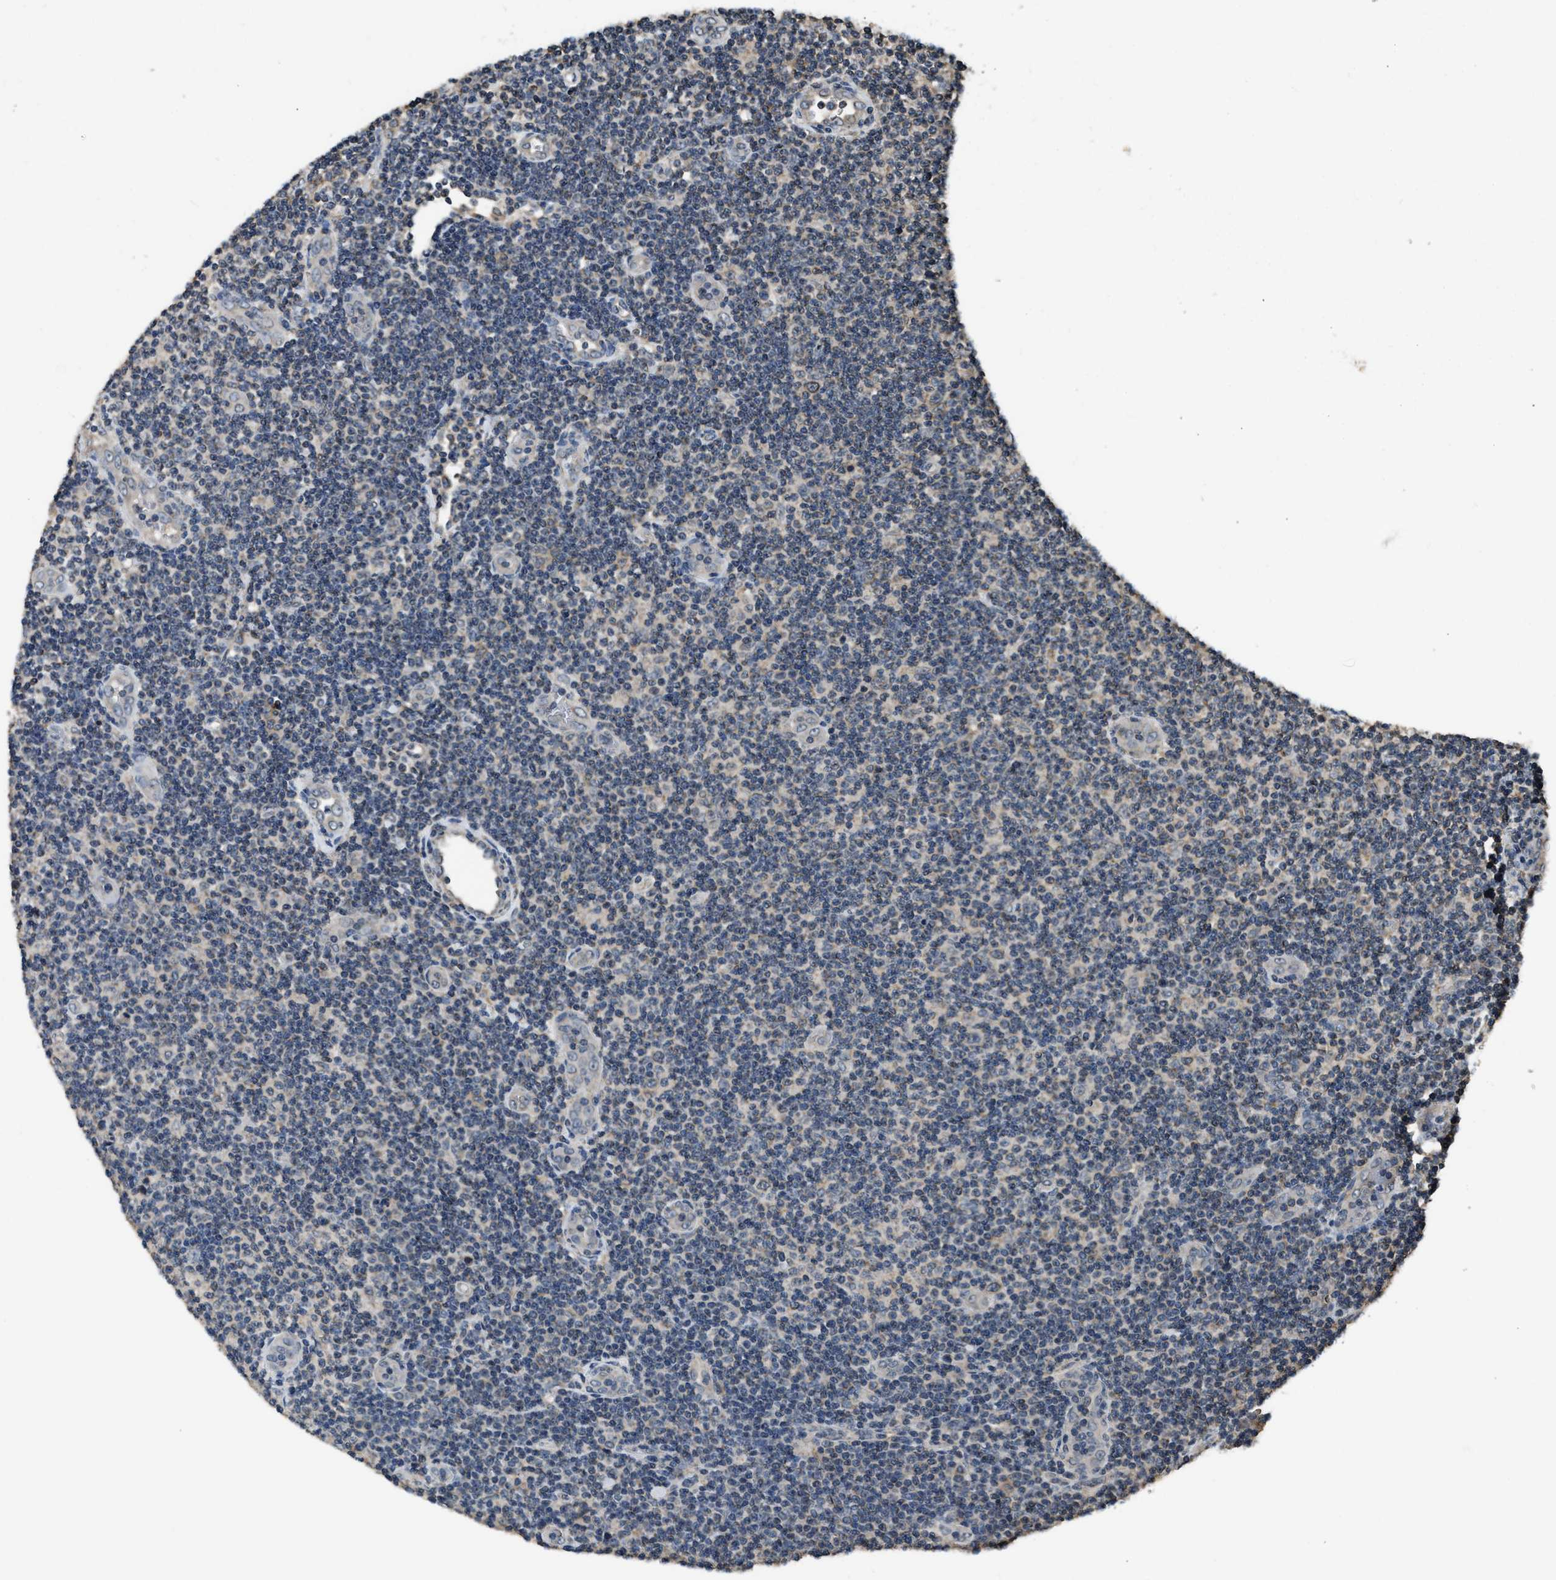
{"staining": {"intensity": "negative", "quantity": "none", "location": "none"}, "tissue": "lymphoma", "cell_type": "Tumor cells", "image_type": "cancer", "snomed": [{"axis": "morphology", "description": "Malignant lymphoma, non-Hodgkin's type, Low grade"}, {"axis": "topography", "description": "Lymph node"}], "caption": "A high-resolution micrograph shows immunohistochemistry (IHC) staining of lymphoma, which displays no significant positivity in tumor cells.", "gene": "DENND6B", "patient": {"sex": "male", "age": 83}}